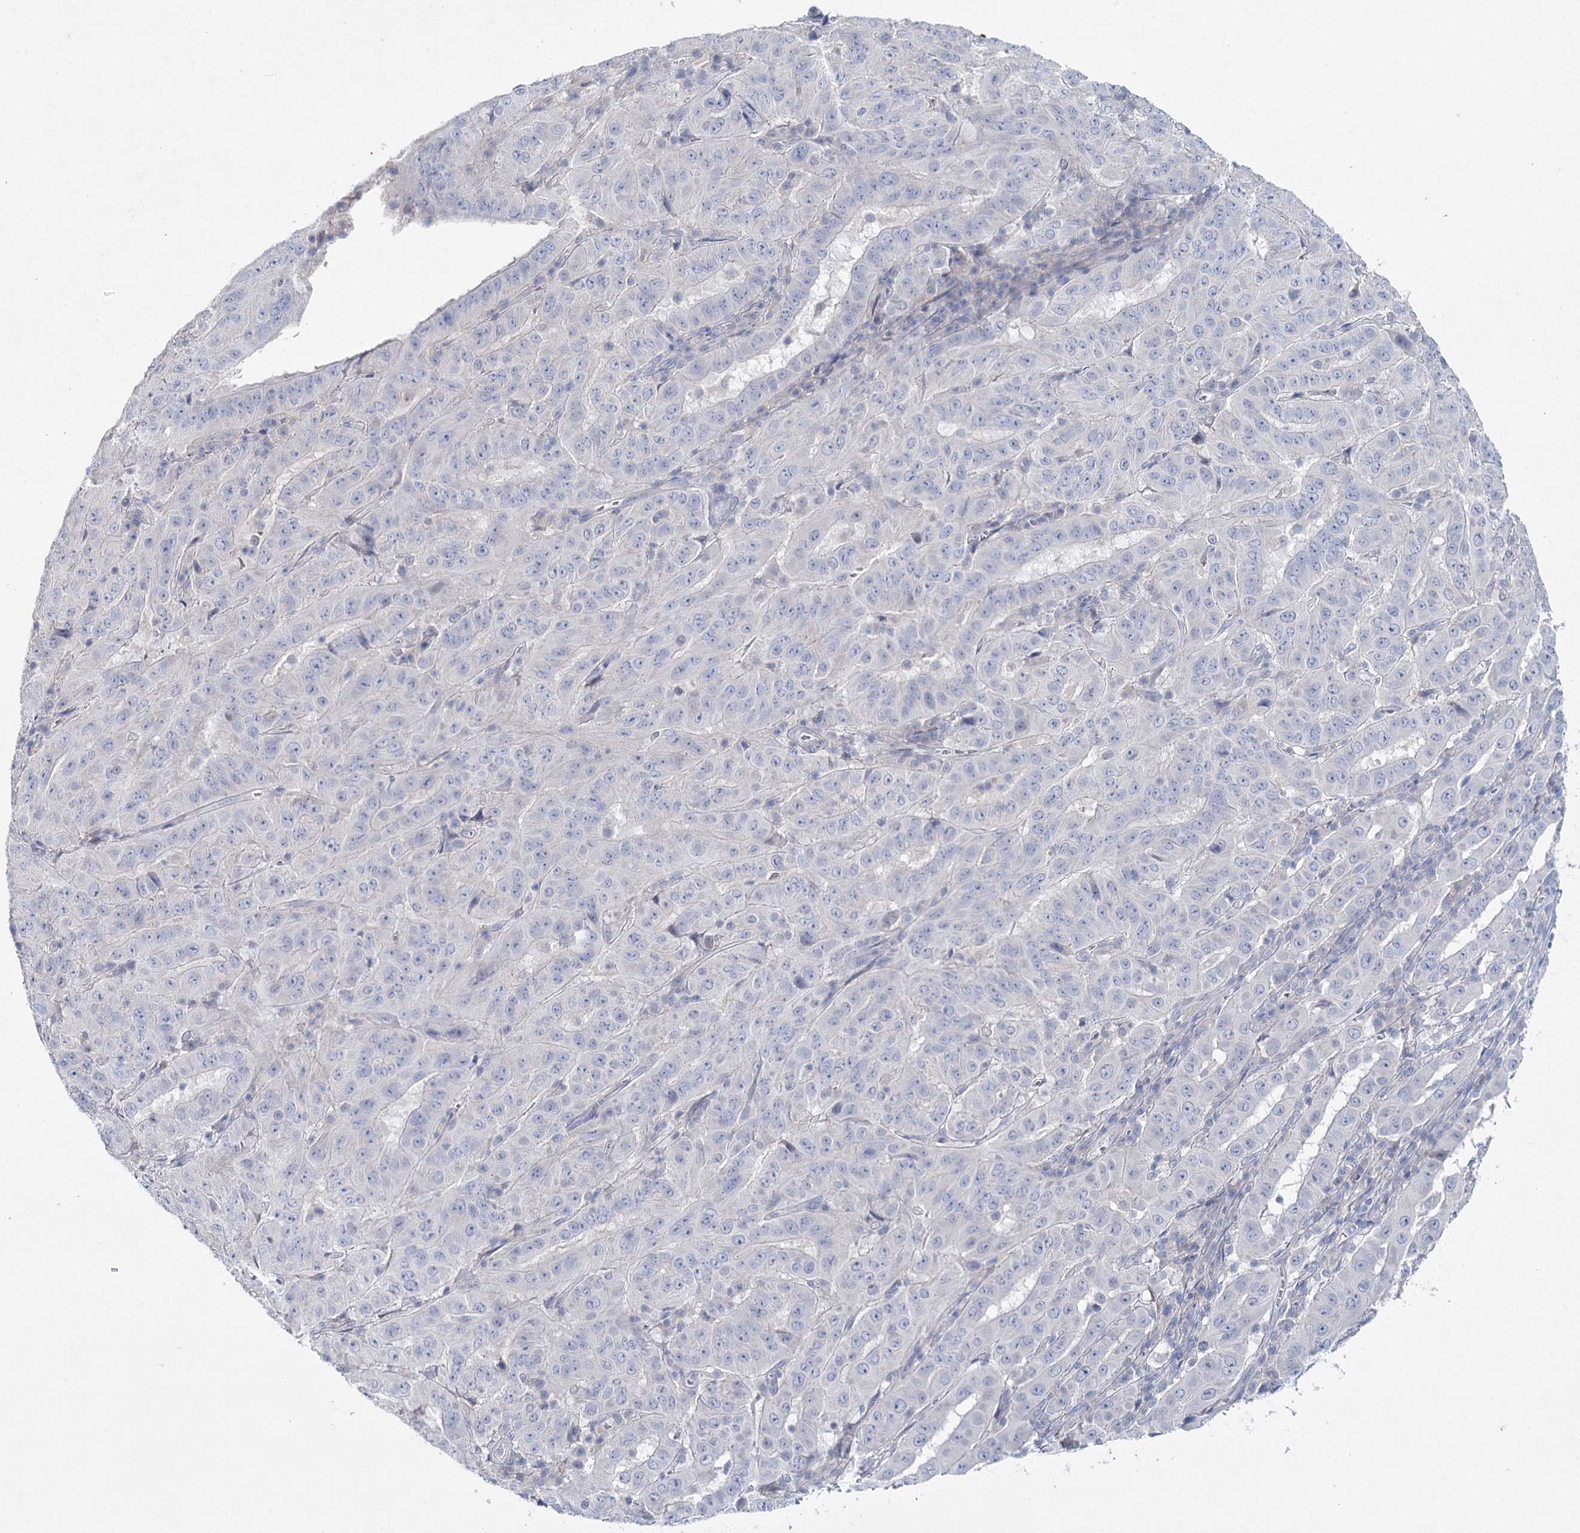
{"staining": {"intensity": "negative", "quantity": "none", "location": "none"}, "tissue": "pancreatic cancer", "cell_type": "Tumor cells", "image_type": "cancer", "snomed": [{"axis": "morphology", "description": "Adenocarcinoma, NOS"}, {"axis": "topography", "description": "Pancreas"}], "caption": "An immunohistochemistry photomicrograph of pancreatic adenocarcinoma is shown. There is no staining in tumor cells of pancreatic adenocarcinoma.", "gene": "MAP3K13", "patient": {"sex": "male", "age": 63}}